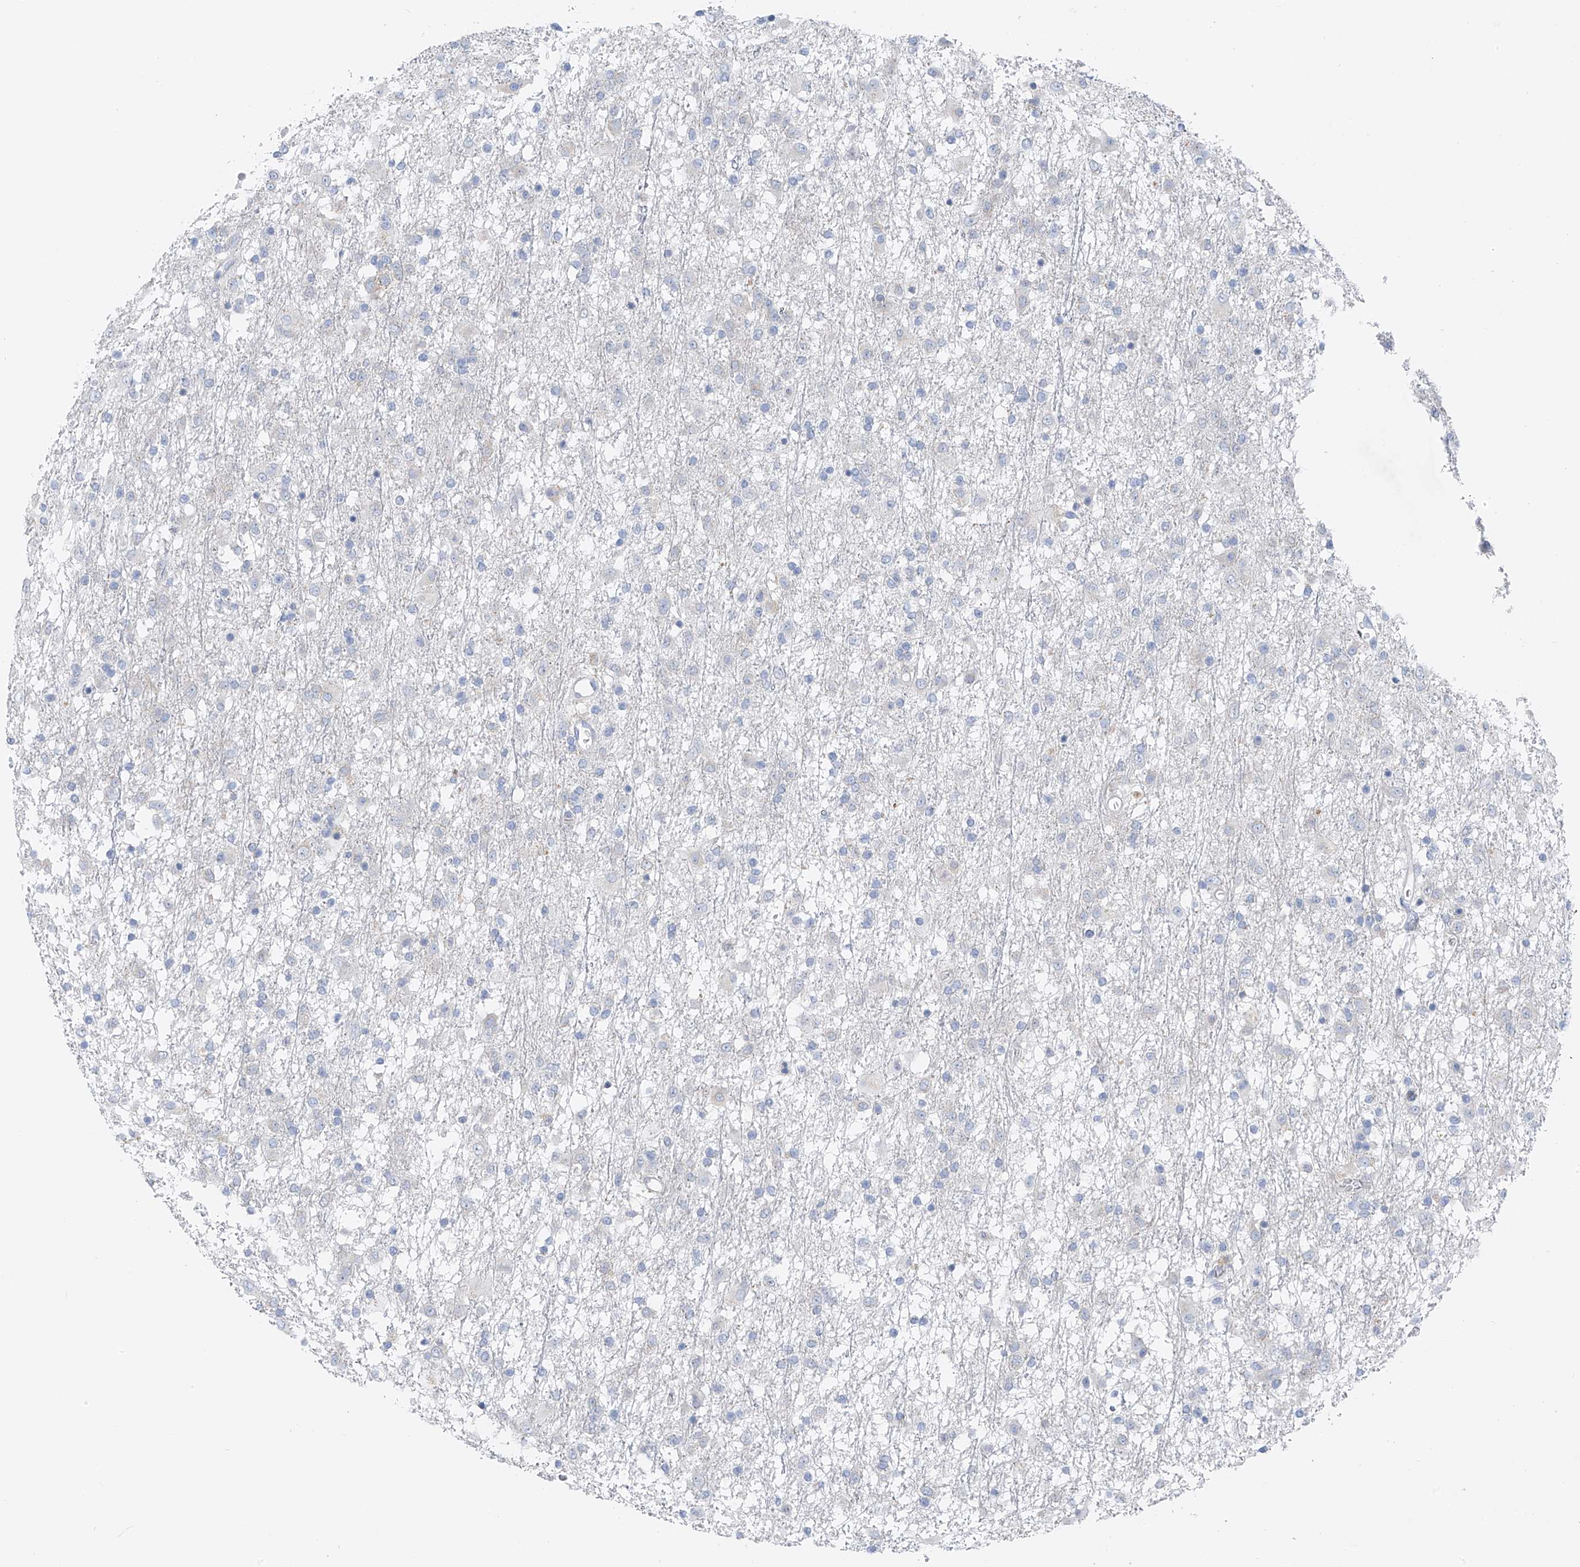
{"staining": {"intensity": "negative", "quantity": "none", "location": "none"}, "tissue": "glioma", "cell_type": "Tumor cells", "image_type": "cancer", "snomed": [{"axis": "morphology", "description": "Glioma, malignant, Low grade"}, {"axis": "topography", "description": "Brain"}], "caption": "High power microscopy image of an immunohistochemistry (IHC) histopathology image of glioma, revealing no significant positivity in tumor cells. Brightfield microscopy of immunohistochemistry (IHC) stained with DAB (brown) and hematoxylin (blue), captured at high magnification.", "gene": "POMGNT2", "patient": {"sex": "male", "age": 65}}